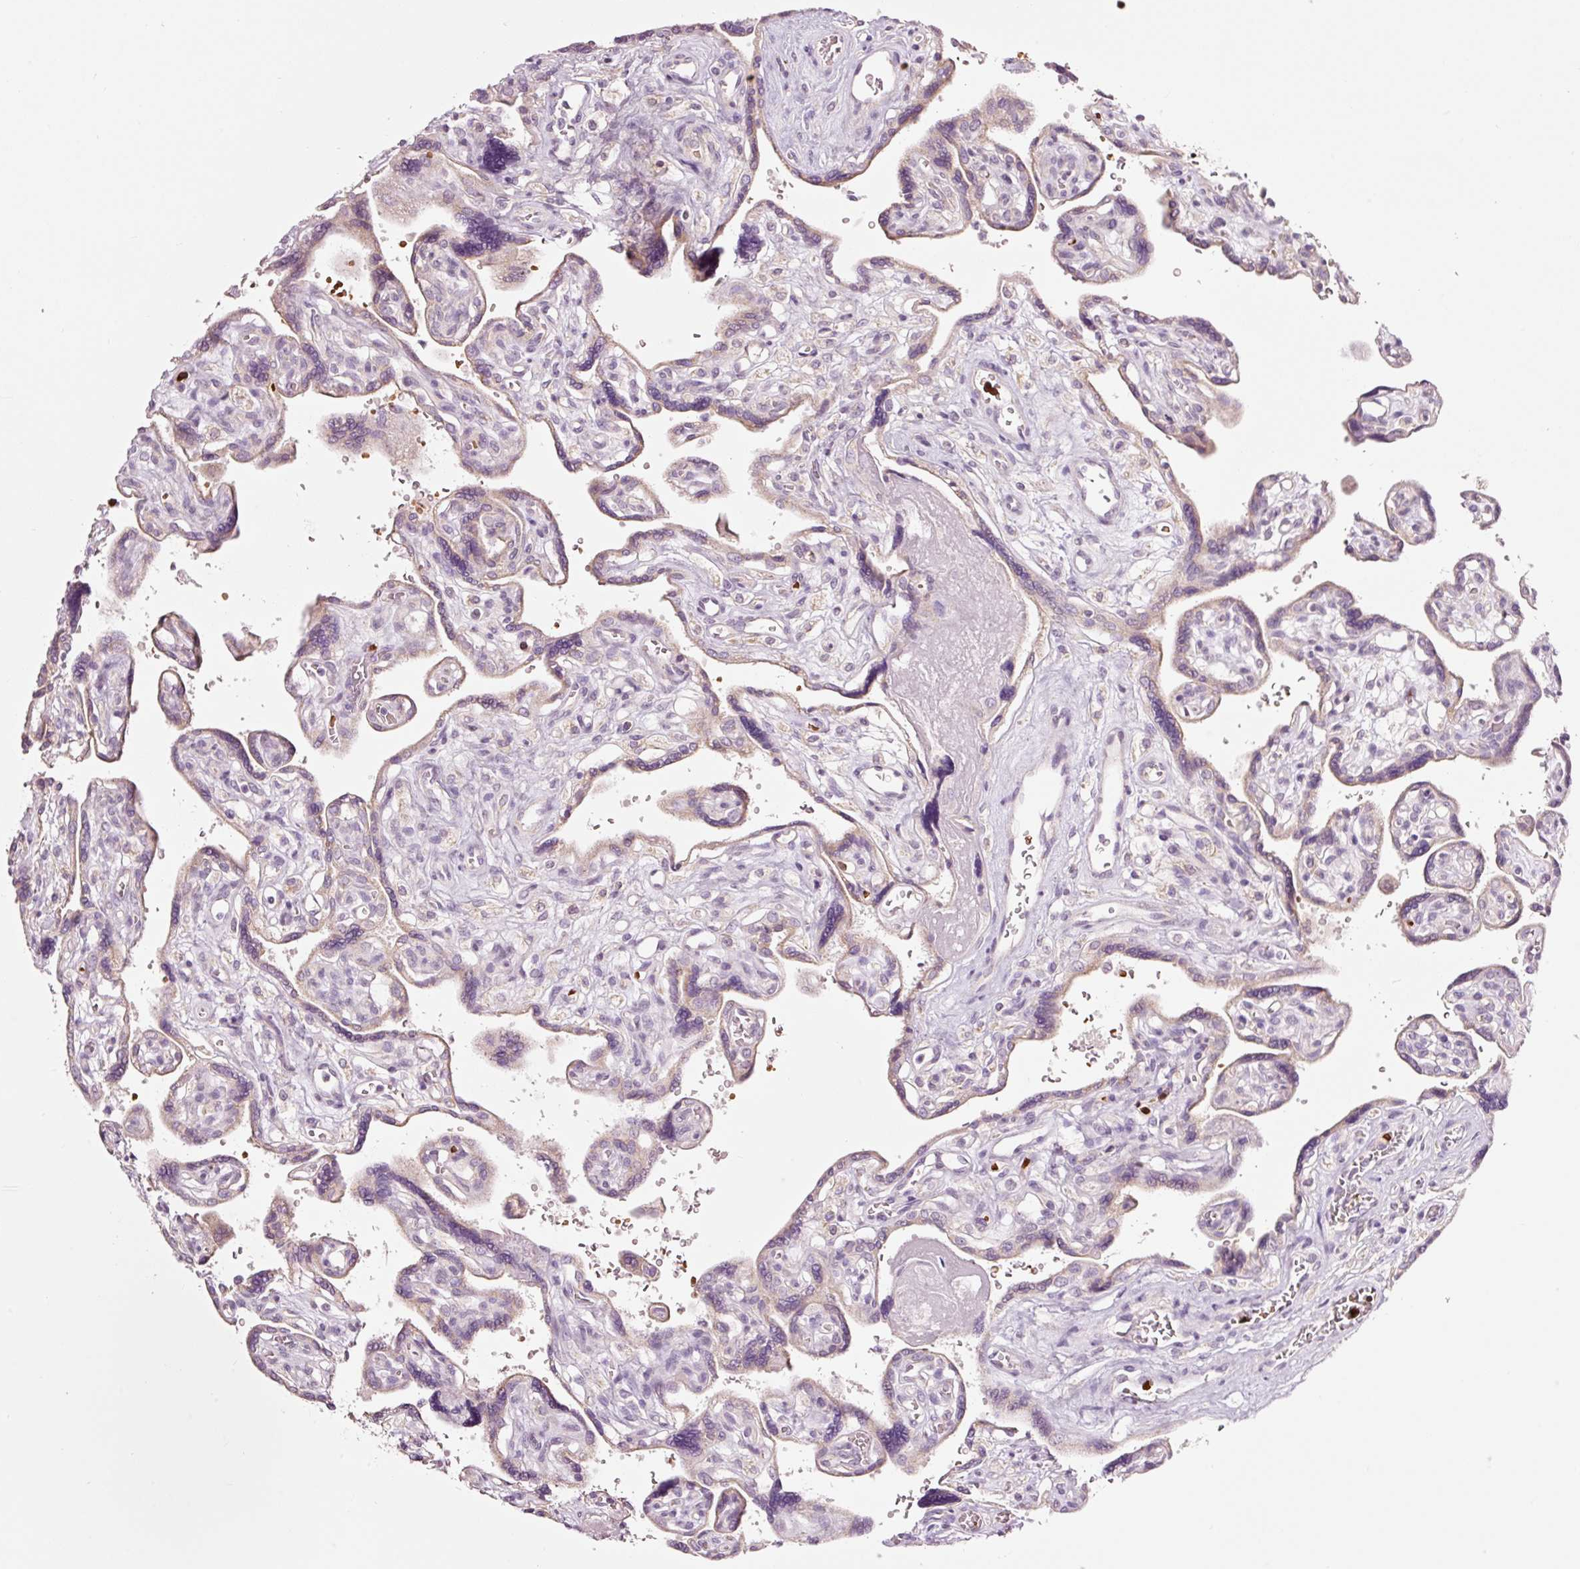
{"staining": {"intensity": "weak", "quantity": "<25%", "location": "cytoplasmic/membranous"}, "tissue": "placenta", "cell_type": "Trophoblastic cells", "image_type": "normal", "snomed": [{"axis": "morphology", "description": "Normal tissue, NOS"}, {"axis": "topography", "description": "Placenta"}], "caption": "Immunohistochemistry (IHC) histopathology image of normal placenta: placenta stained with DAB displays no significant protein expression in trophoblastic cells.", "gene": "LDHAL6B", "patient": {"sex": "female", "age": 39}}